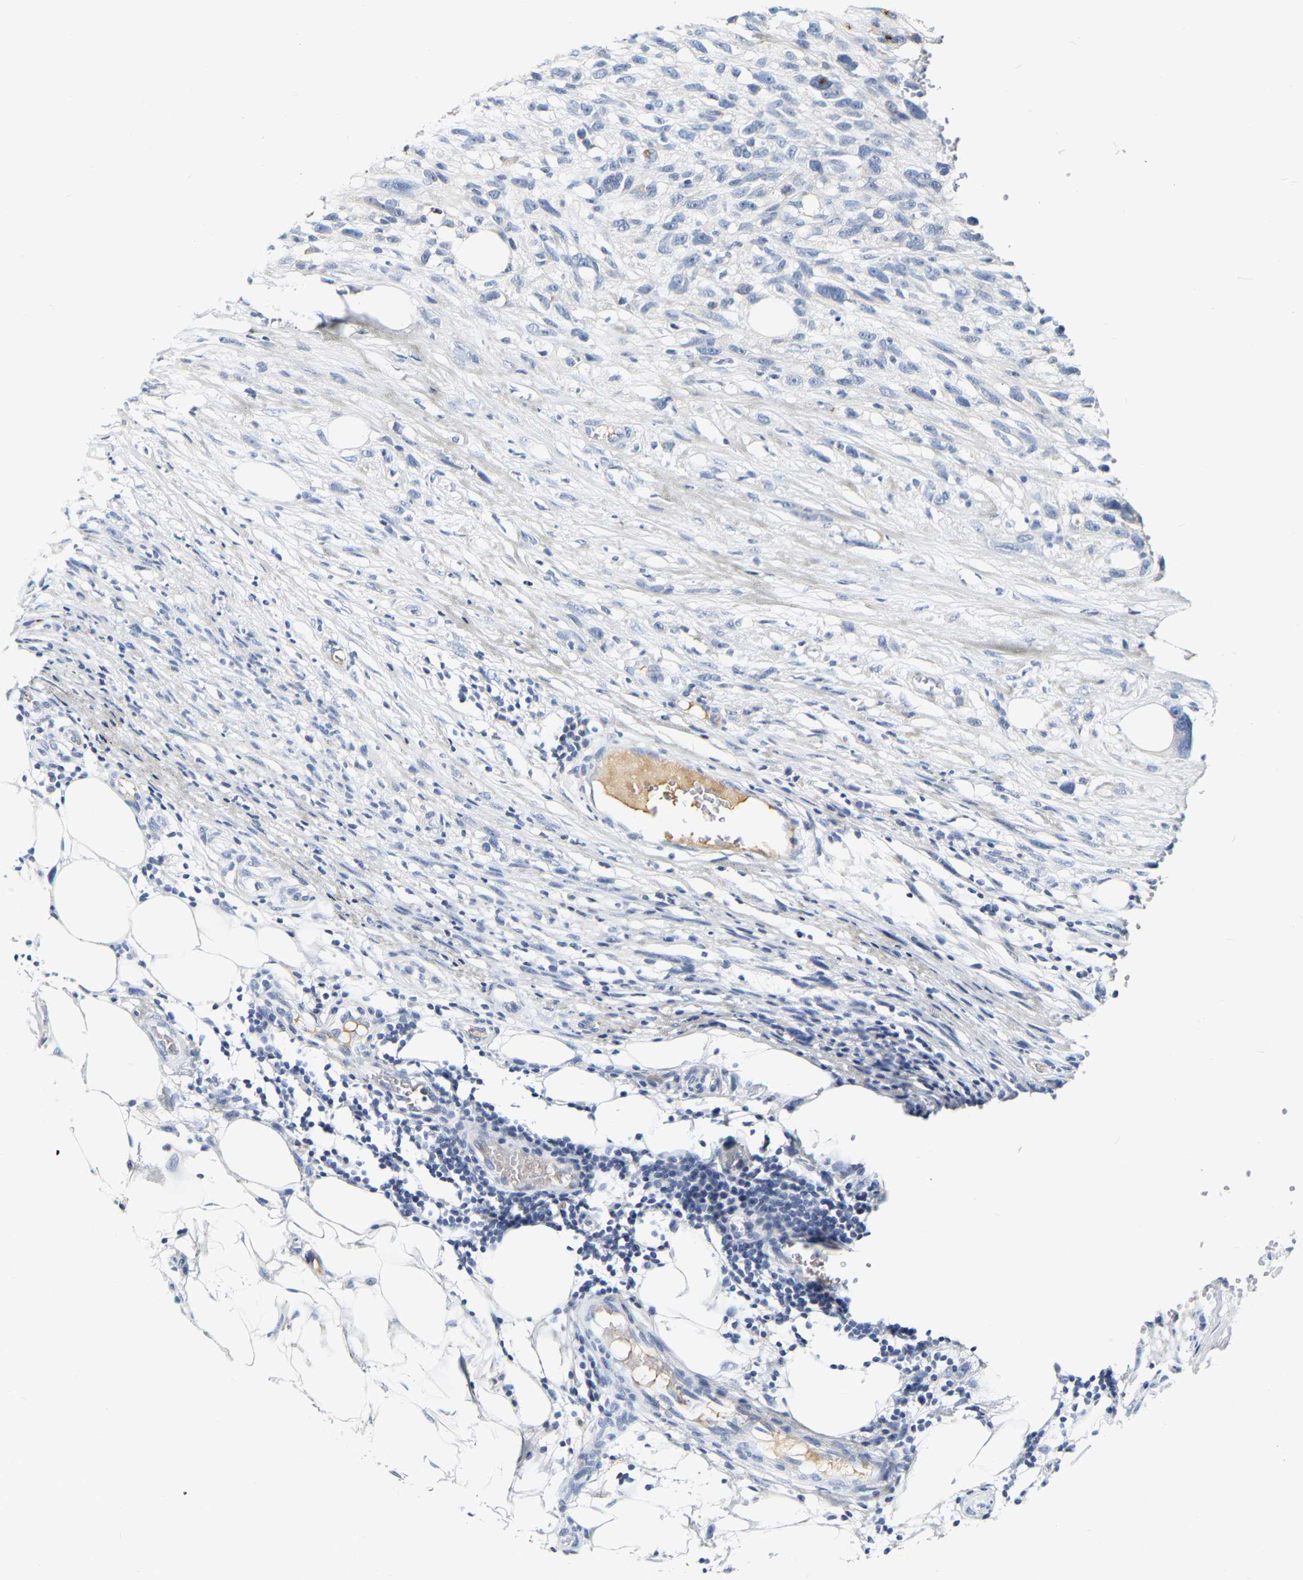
{"staining": {"intensity": "negative", "quantity": "none", "location": "none"}, "tissue": "melanoma", "cell_type": "Tumor cells", "image_type": "cancer", "snomed": [{"axis": "morphology", "description": "Malignant melanoma, NOS"}, {"axis": "topography", "description": "Skin"}], "caption": "There is no significant positivity in tumor cells of malignant melanoma.", "gene": "GNAS", "patient": {"sex": "female", "age": 55}}